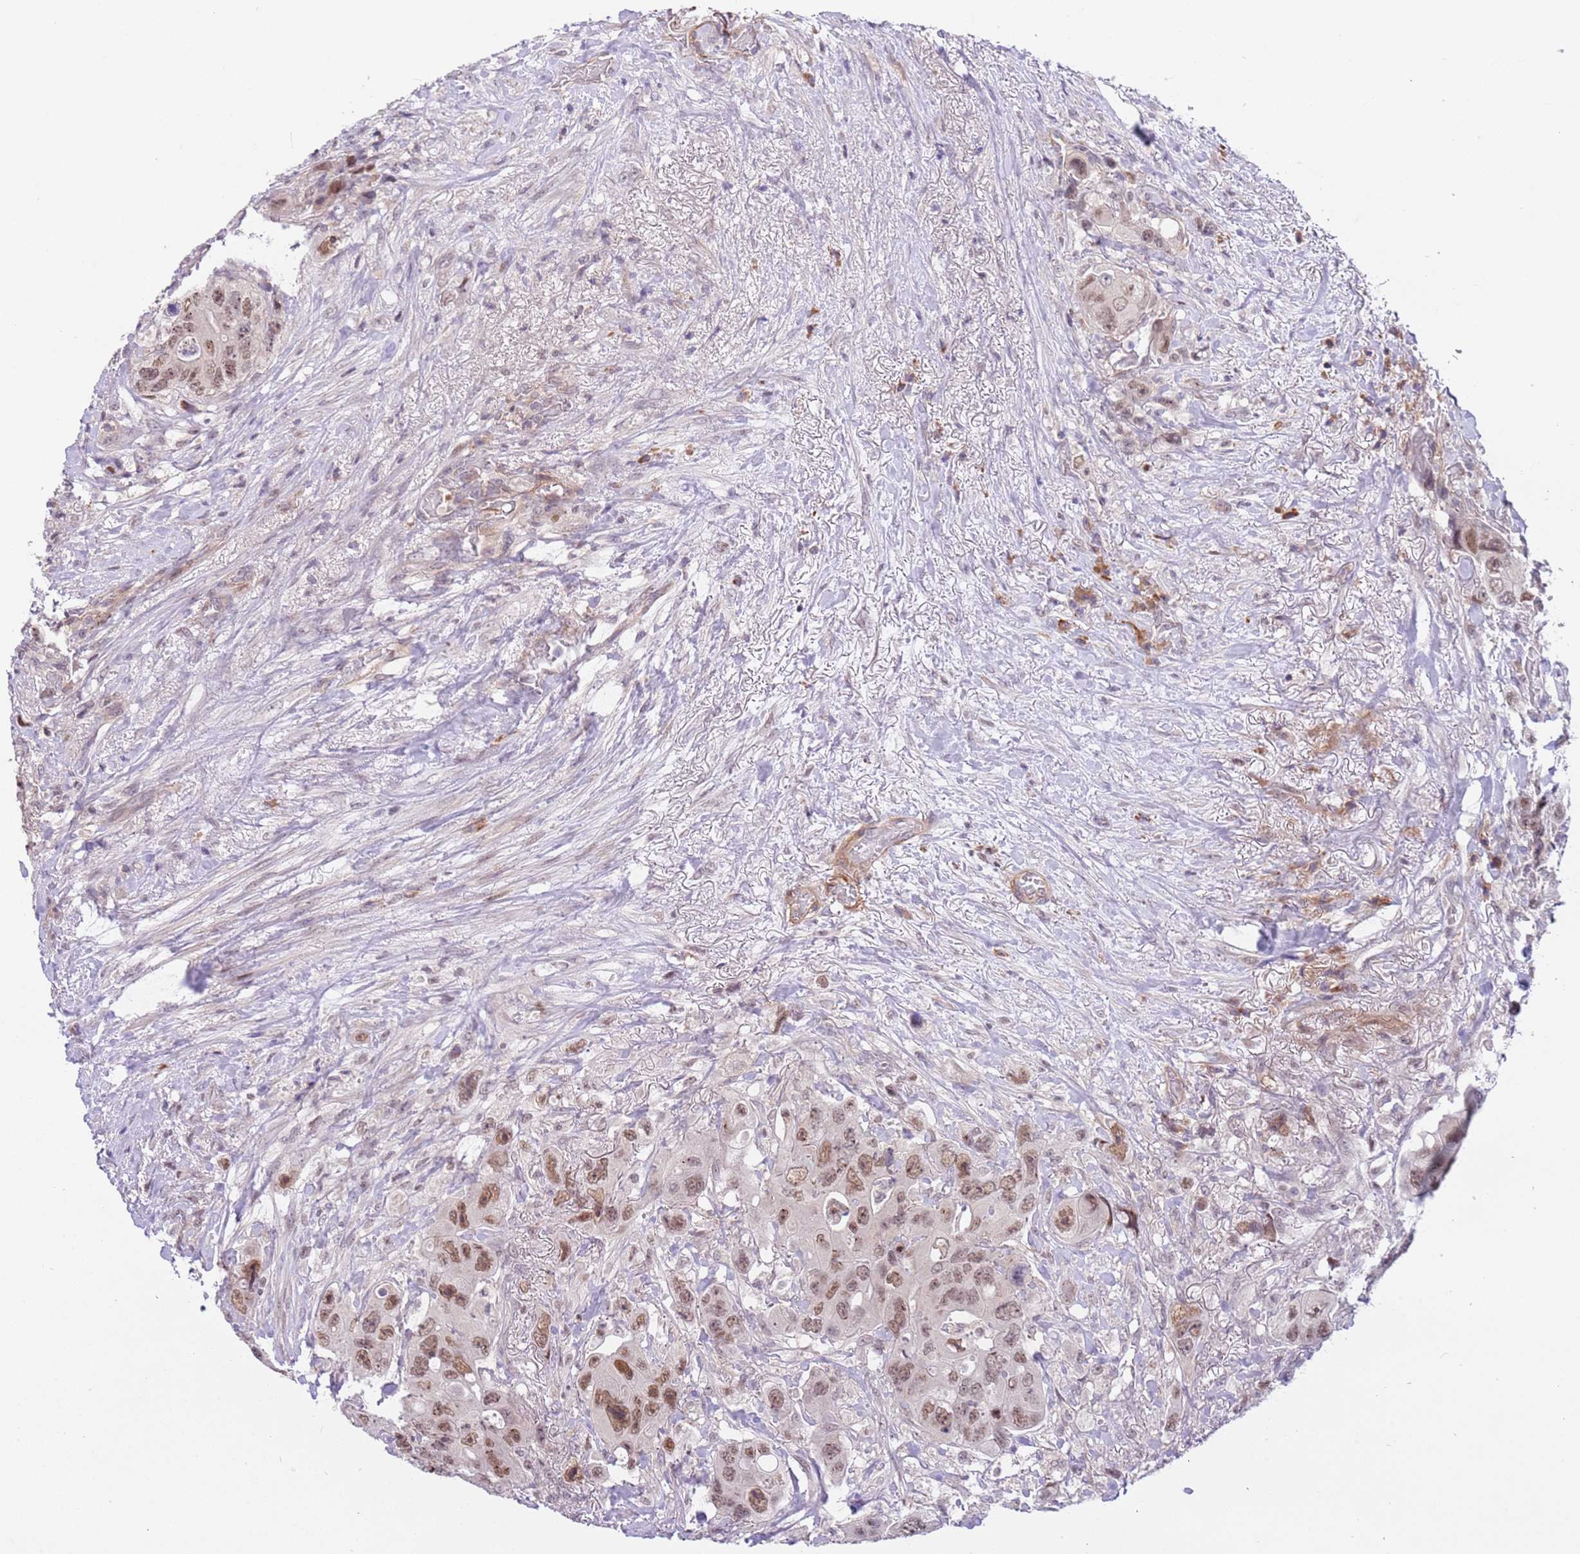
{"staining": {"intensity": "moderate", "quantity": ">75%", "location": "nuclear"}, "tissue": "colorectal cancer", "cell_type": "Tumor cells", "image_type": "cancer", "snomed": [{"axis": "morphology", "description": "Adenocarcinoma, NOS"}, {"axis": "topography", "description": "Colon"}], "caption": "An image of colorectal adenocarcinoma stained for a protein exhibits moderate nuclear brown staining in tumor cells.", "gene": "MAGEF1", "patient": {"sex": "female", "age": 46}}